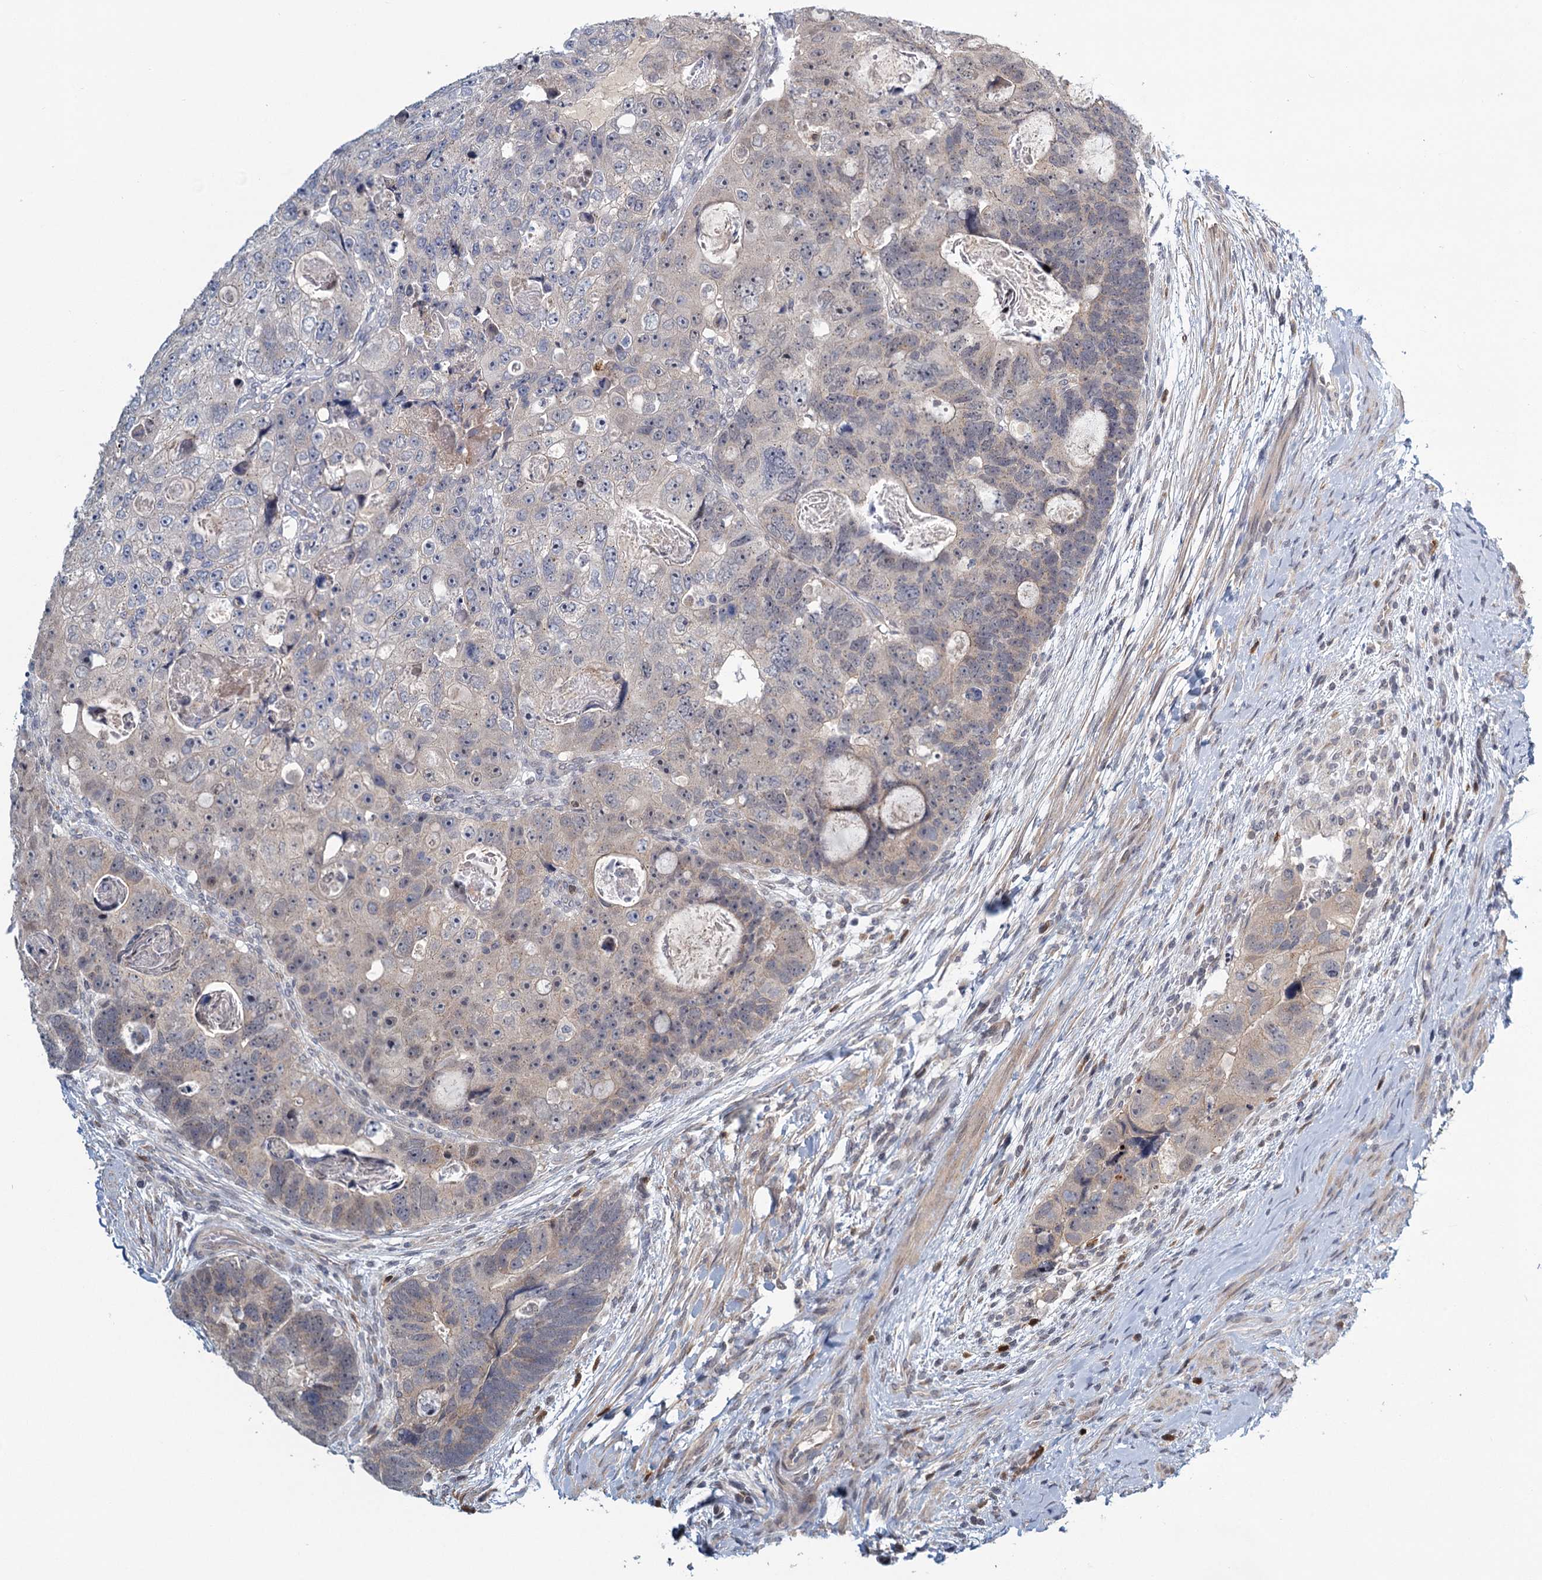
{"staining": {"intensity": "weak", "quantity": "<25%", "location": "cytoplasmic/membranous"}, "tissue": "colorectal cancer", "cell_type": "Tumor cells", "image_type": "cancer", "snomed": [{"axis": "morphology", "description": "Adenocarcinoma, NOS"}, {"axis": "topography", "description": "Rectum"}], "caption": "High power microscopy image of an immunohistochemistry histopathology image of colorectal cancer, revealing no significant positivity in tumor cells. The staining was performed using DAB (3,3'-diaminobenzidine) to visualize the protein expression in brown, while the nuclei were stained in blue with hematoxylin (Magnification: 20x).", "gene": "STAP1", "patient": {"sex": "male", "age": 59}}